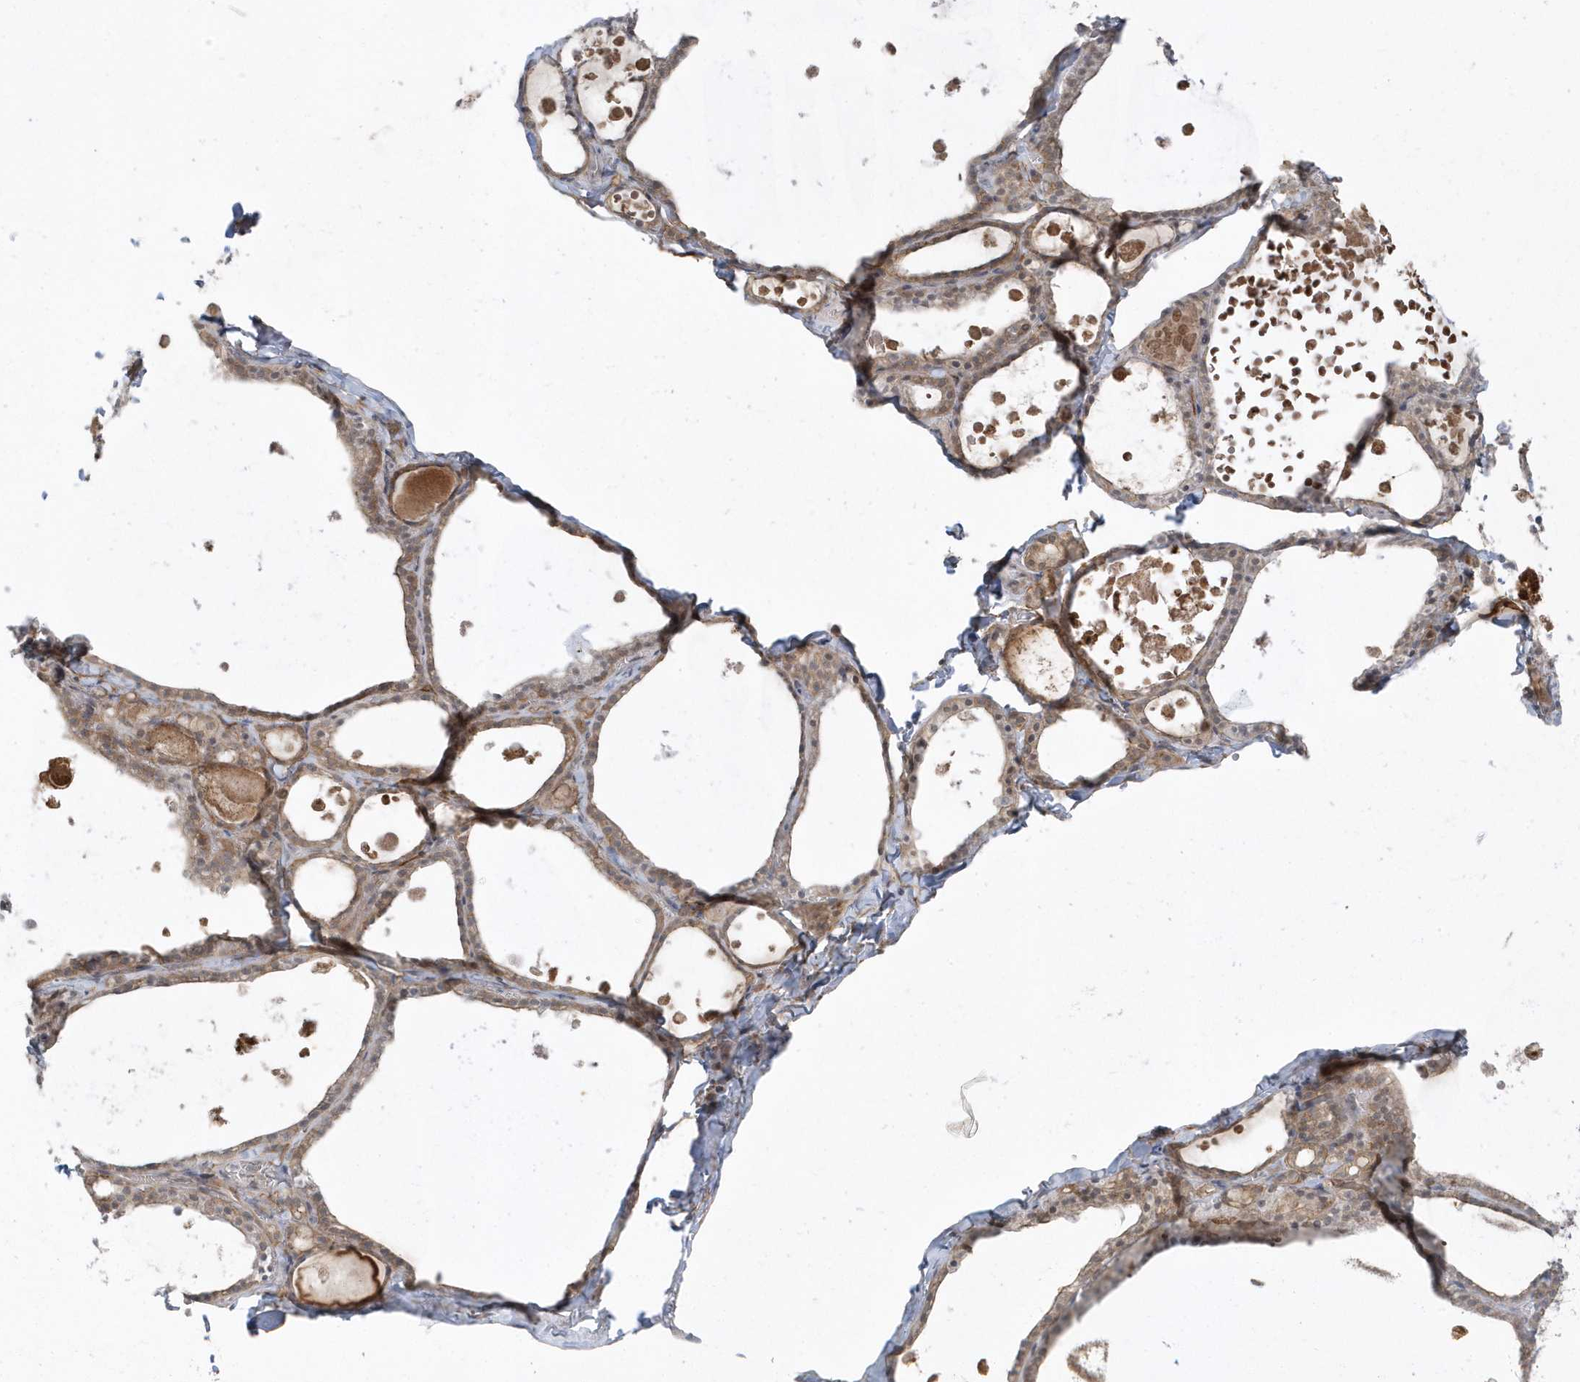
{"staining": {"intensity": "weak", "quantity": ">75%", "location": "cytoplasmic/membranous"}, "tissue": "thyroid gland", "cell_type": "Glandular cells", "image_type": "normal", "snomed": [{"axis": "morphology", "description": "Normal tissue, NOS"}, {"axis": "topography", "description": "Thyroid gland"}], "caption": "Weak cytoplasmic/membranous expression for a protein is identified in approximately >75% of glandular cells of unremarkable thyroid gland using IHC.", "gene": "PARD3B", "patient": {"sex": "male", "age": 56}}